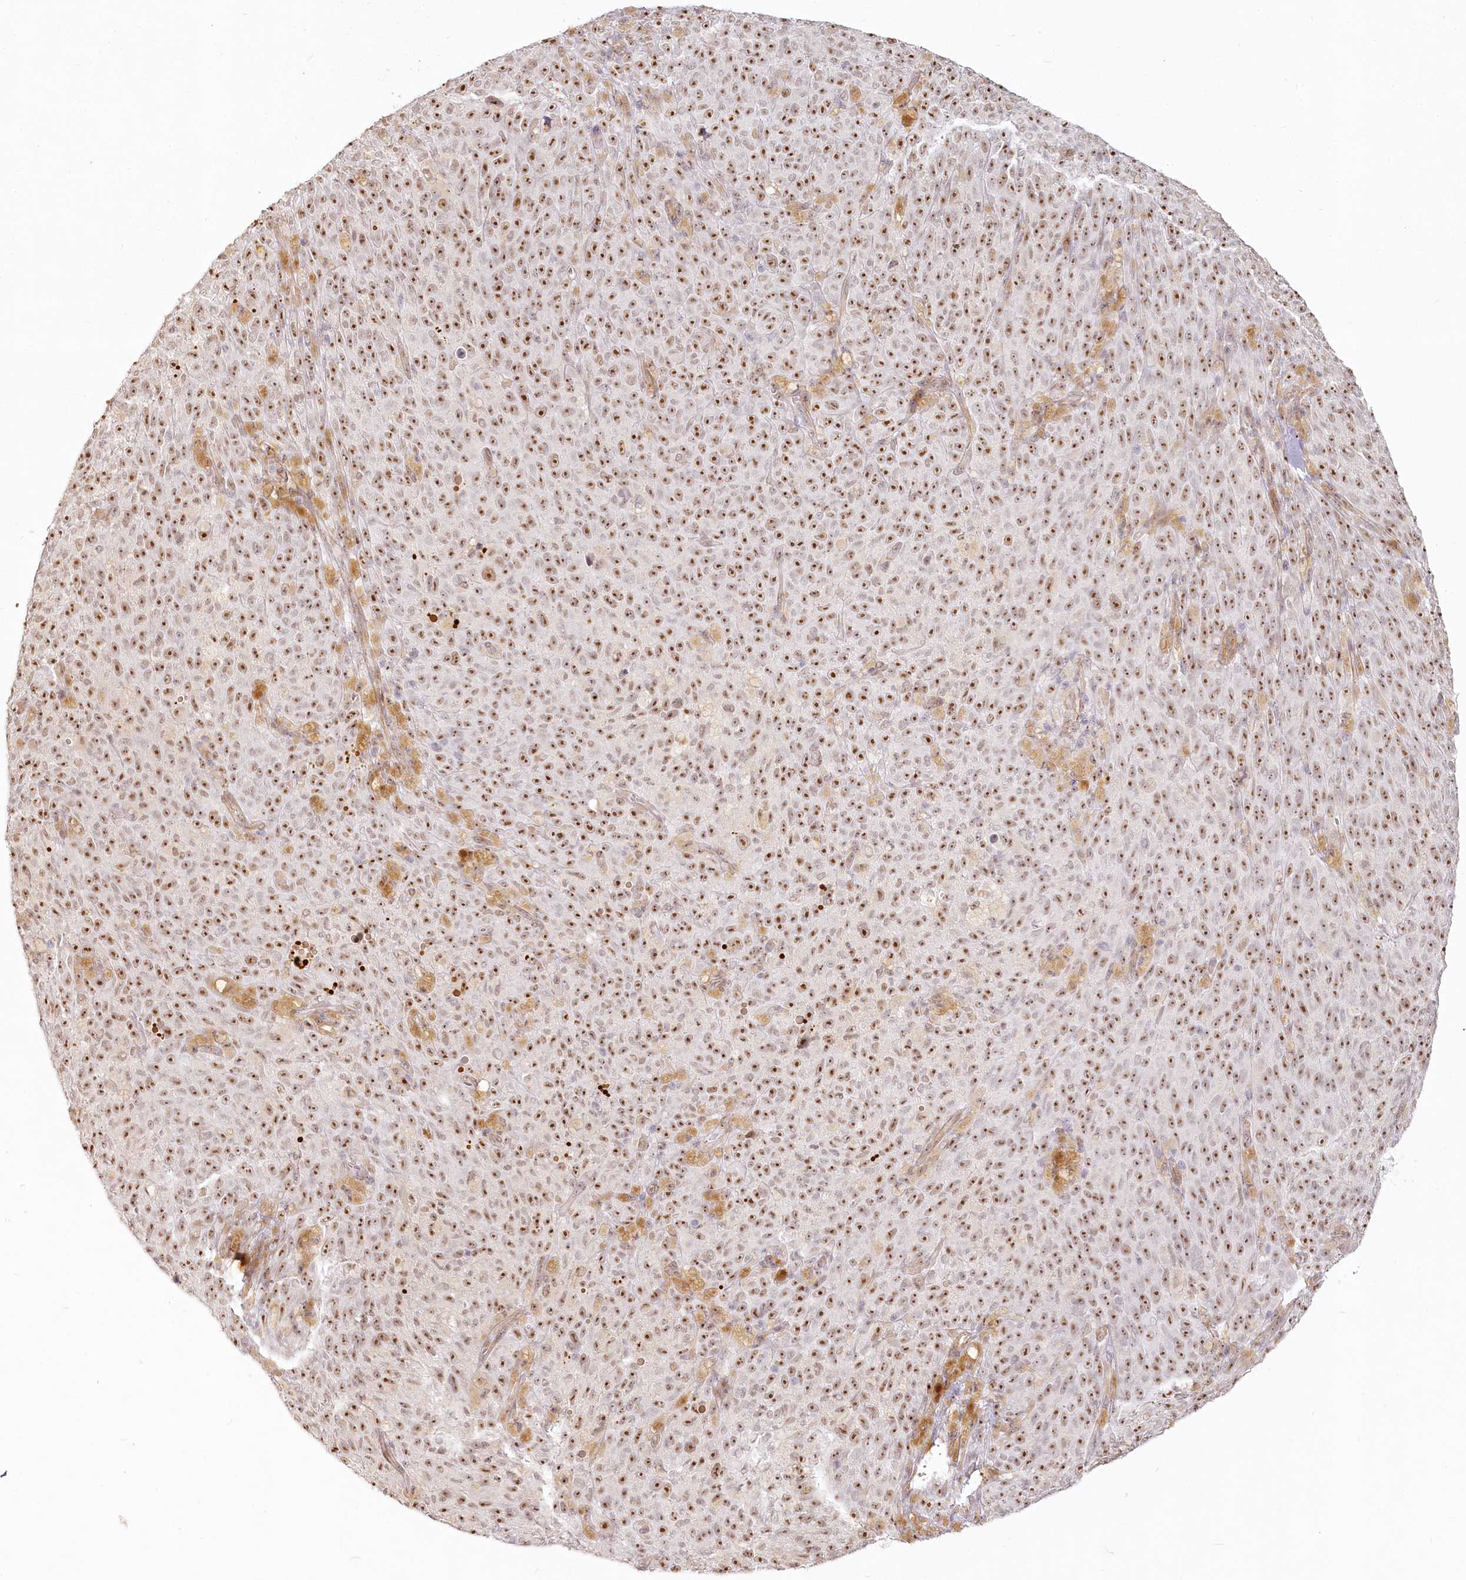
{"staining": {"intensity": "moderate", "quantity": ">75%", "location": "nuclear"}, "tissue": "melanoma", "cell_type": "Tumor cells", "image_type": "cancer", "snomed": [{"axis": "morphology", "description": "Malignant melanoma, NOS"}, {"axis": "topography", "description": "Skin"}], "caption": "DAB immunohistochemical staining of human melanoma shows moderate nuclear protein positivity in approximately >75% of tumor cells. (Brightfield microscopy of DAB IHC at high magnification).", "gene": "EXOSC7", "patient": {"sex": "female", "age": 82}}